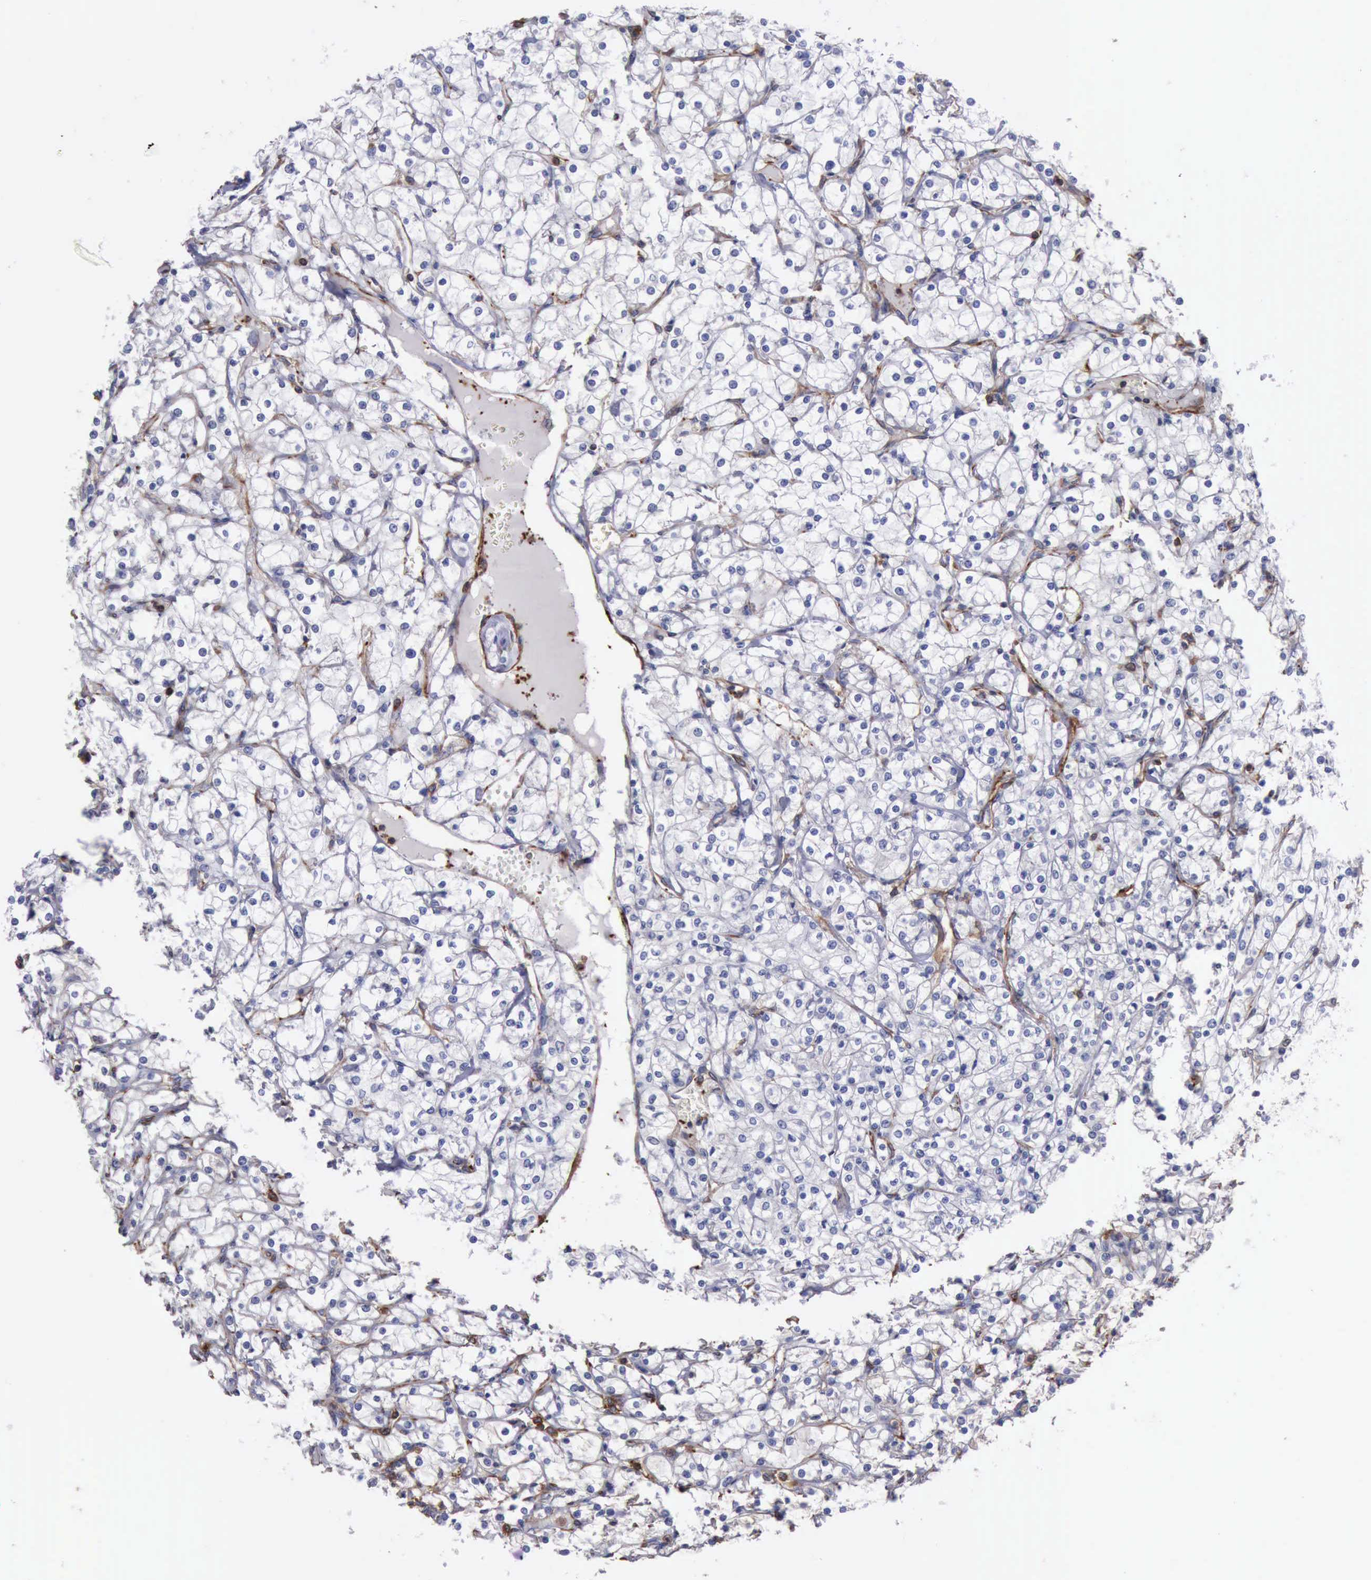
{"staining": {"intensity": "negative", "quantity": "none", "location": "none"}, "tissue": "renal cancer", "cell_type": "Tumor cells", "image_type": "cancer", "snomed": [{"axis": "morphology", "description": "Adenocarcinoma, NOS"}, {"axis": "topography", "description": "Kidney"}], "caption": "This is an IHC photomicrograph of human renal adenocarcinoma. There is no expression in tumor cells.", "gene": "FLNA", "patient": {"sex": "female", "age": 73}}